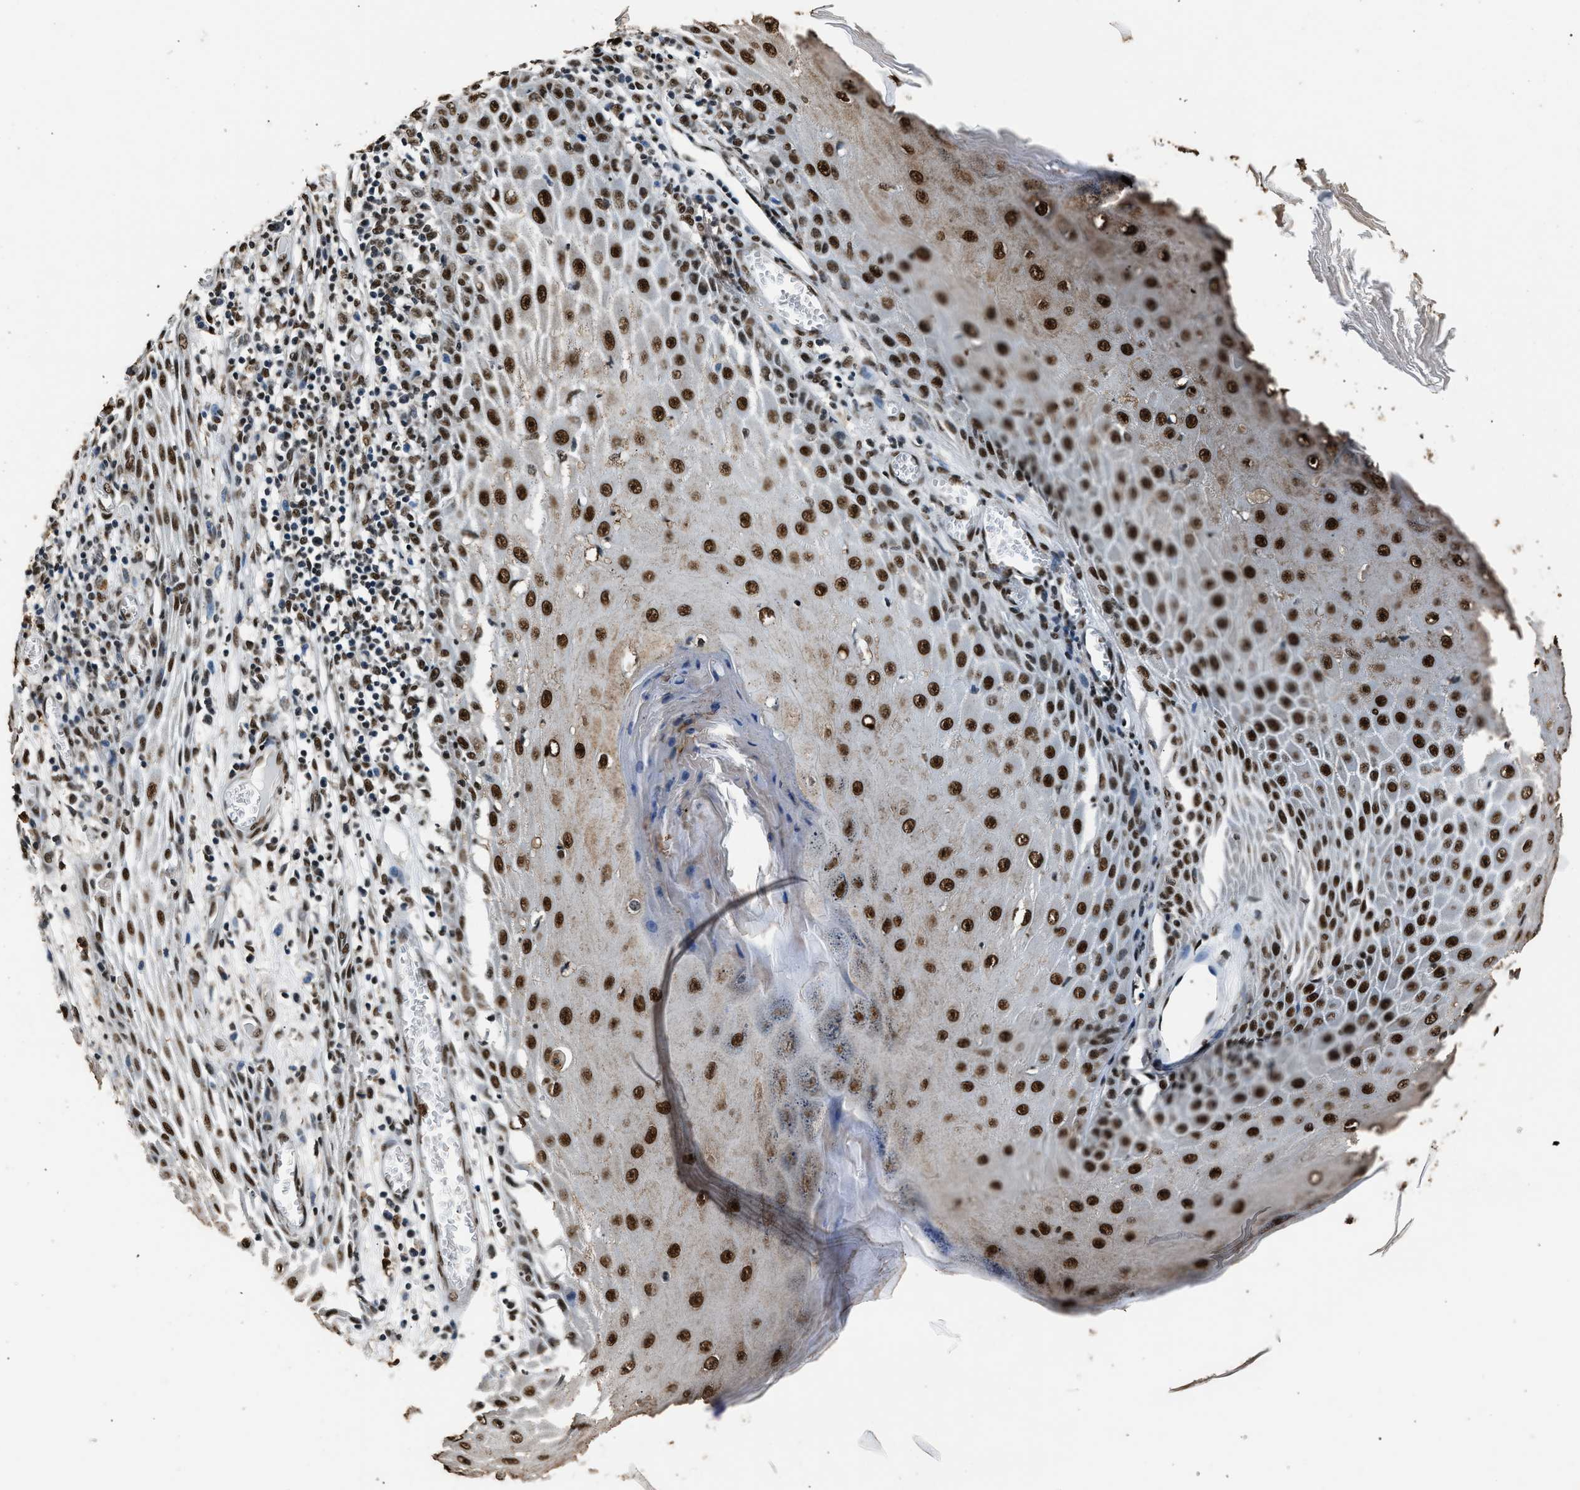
{"staining": {"intensity": "strong", "quantity": ">75%", "location": "nuclear"}, "tissue": "skin cancer", "cell_type": "Tumor cells", "image_type": "cancer", "snomed": [{"axis": "morphology", "description": "Squamous cell carcinoma, NOS"}, {"axis": "topography", "description": "Skin"}], "caption": "DAB (3,3'-diaminobenzidine) immunohistochemical staining of skin squamous cell carcinoma reveals strong nuclear protein staining in about >75% of tumor cells.", "gene": "SAFB", "patient": {"sex": "female", "age": 73}}